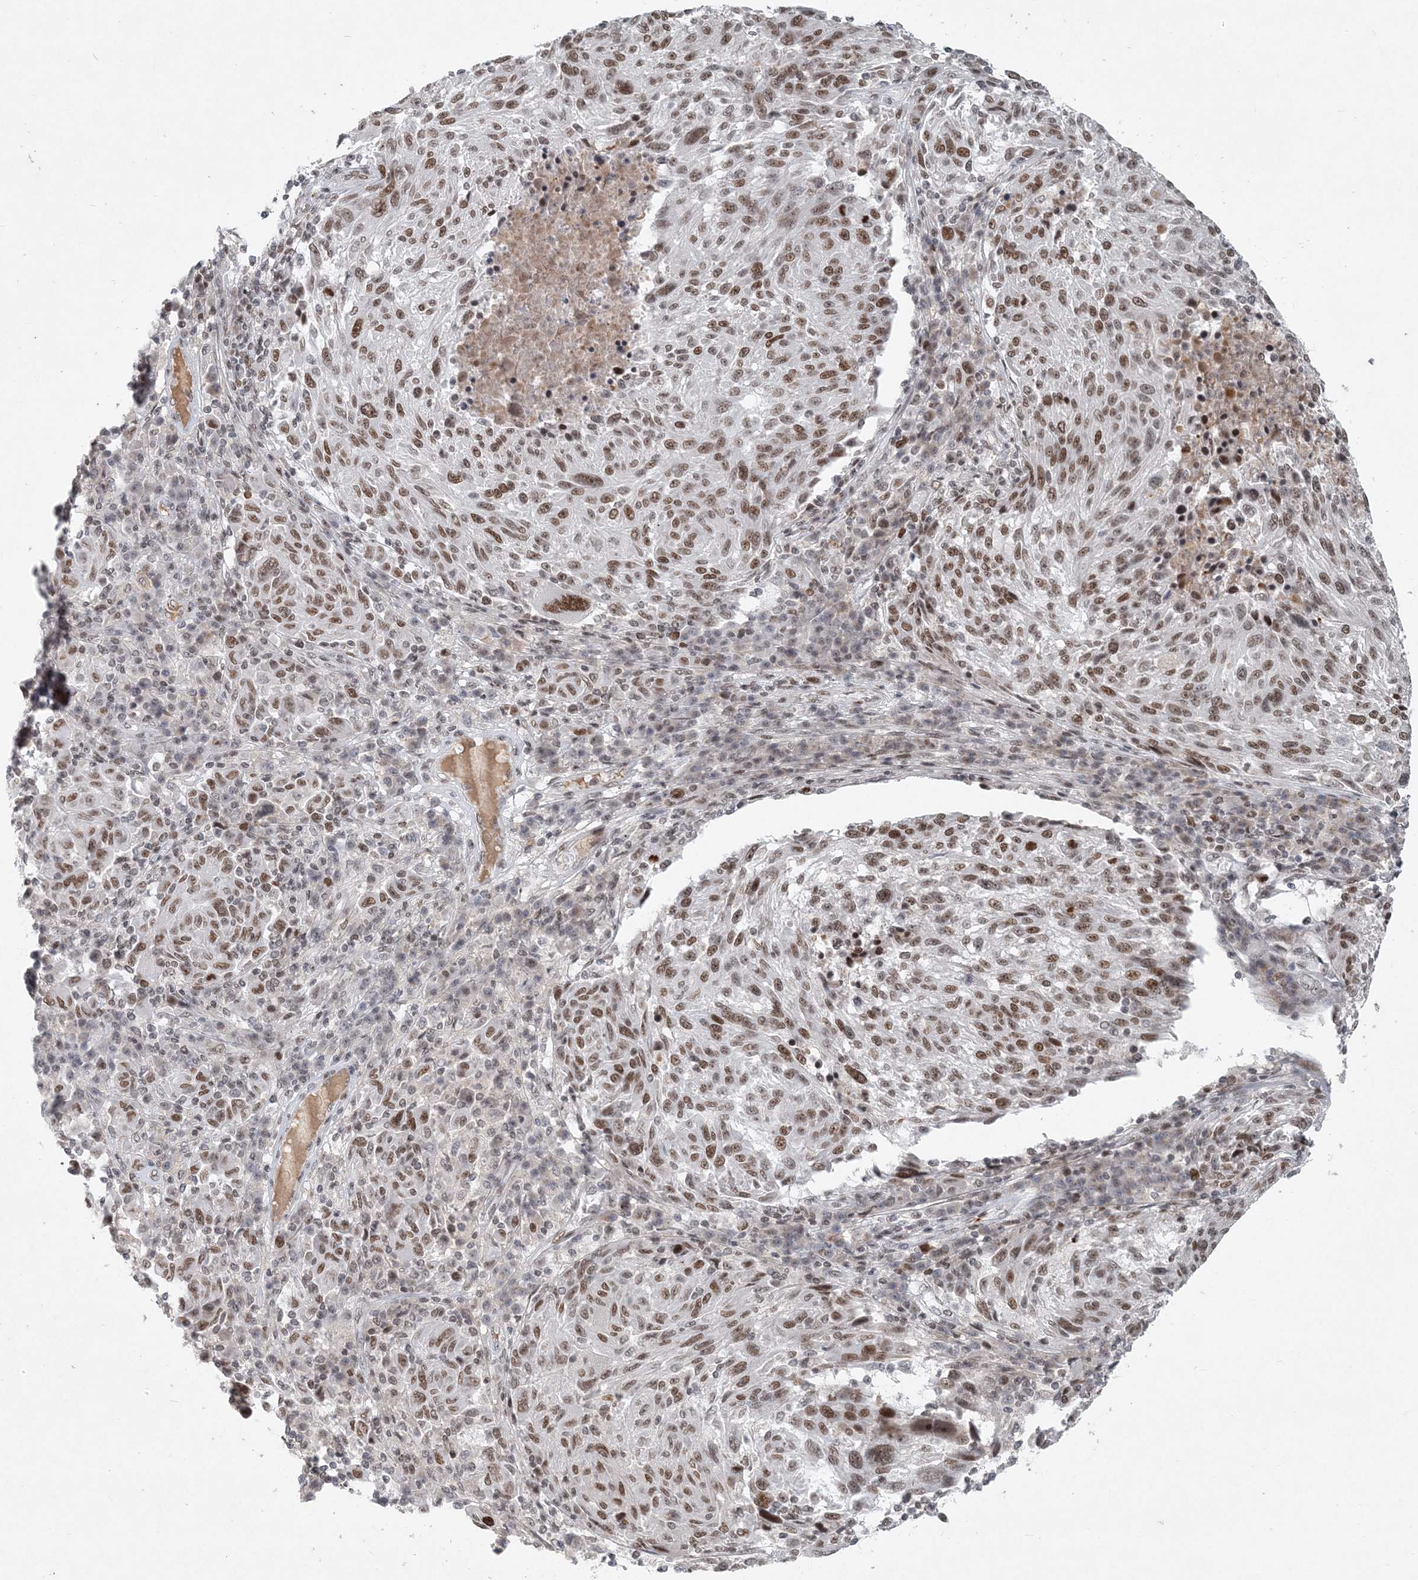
{"staining": {"intensity": "moderate", "quantity": "25%-75%", "location": "nuclear"}, "tissue": "melanoma", "cell_type": "Tumor cells", "image_type": "cancer", "snomed": [{"axis": "morphology", "description": "Malignant melanoma, NOS"}, {"axis": "topography", "description": "Skin"}], "caption": "There is medium levels of moderate nuclear staining in tumor cells of malignant melanoma, as demonstrated by immunohistochemical staining (brown color).", "gene": "BAZ1B", "patient": {"sex": "male", "age": 53}}